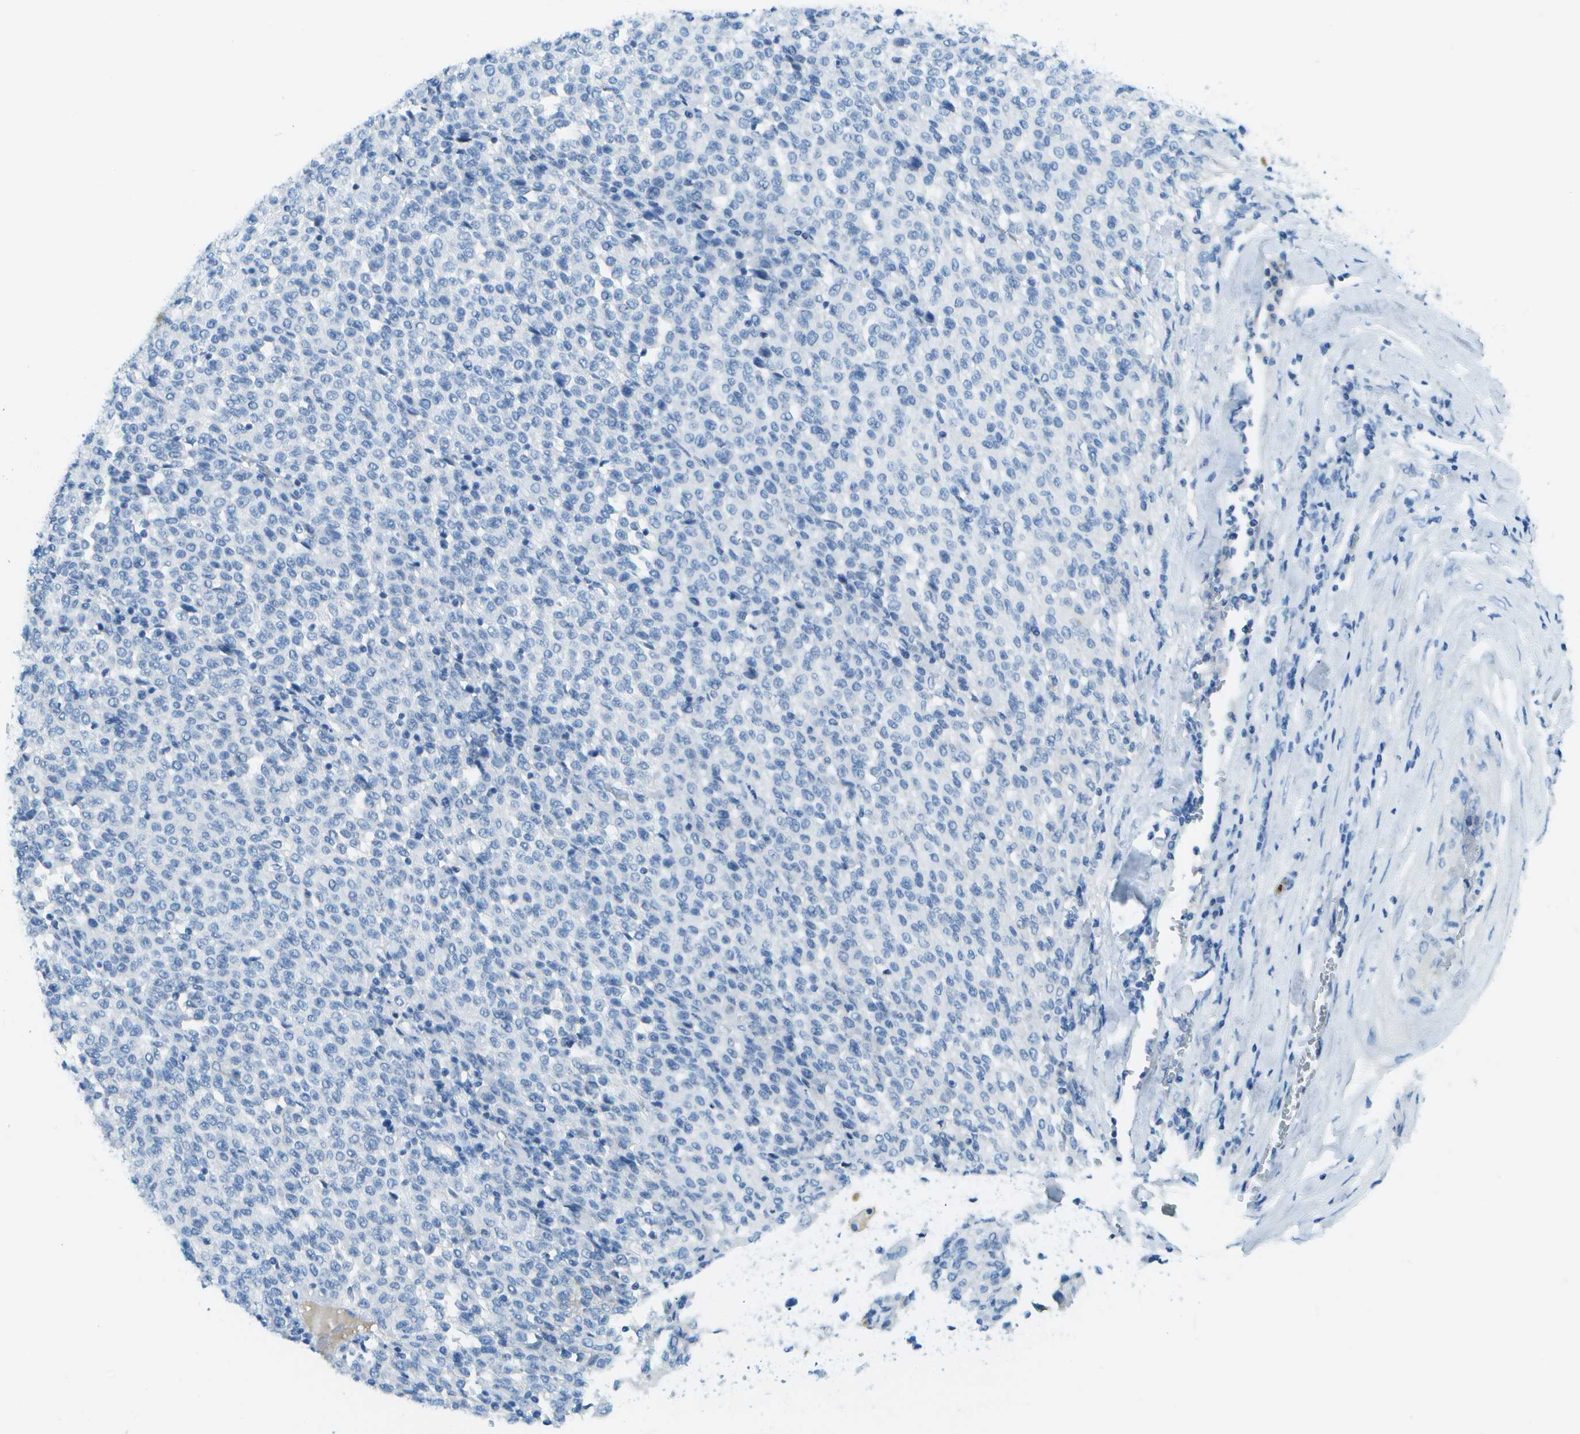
{"staining": {"intensity": "negative", "quantity": "none", "location": "none"}, "tissue": "melanoma", "cell_type": "Tumor cells", "image_type": "cancer", "snomed": [{"axis": "morphology", "description": "Malignant melanoma, Metastatic site"}, {"axis": "topography", "description": "Pancreas"}], "caption": "Human melanoma stained for a protein using IHC demonstrates no positivity in tumor cells.", "gene": "C1S", "patient": {"sex": "female", "age": 30}}